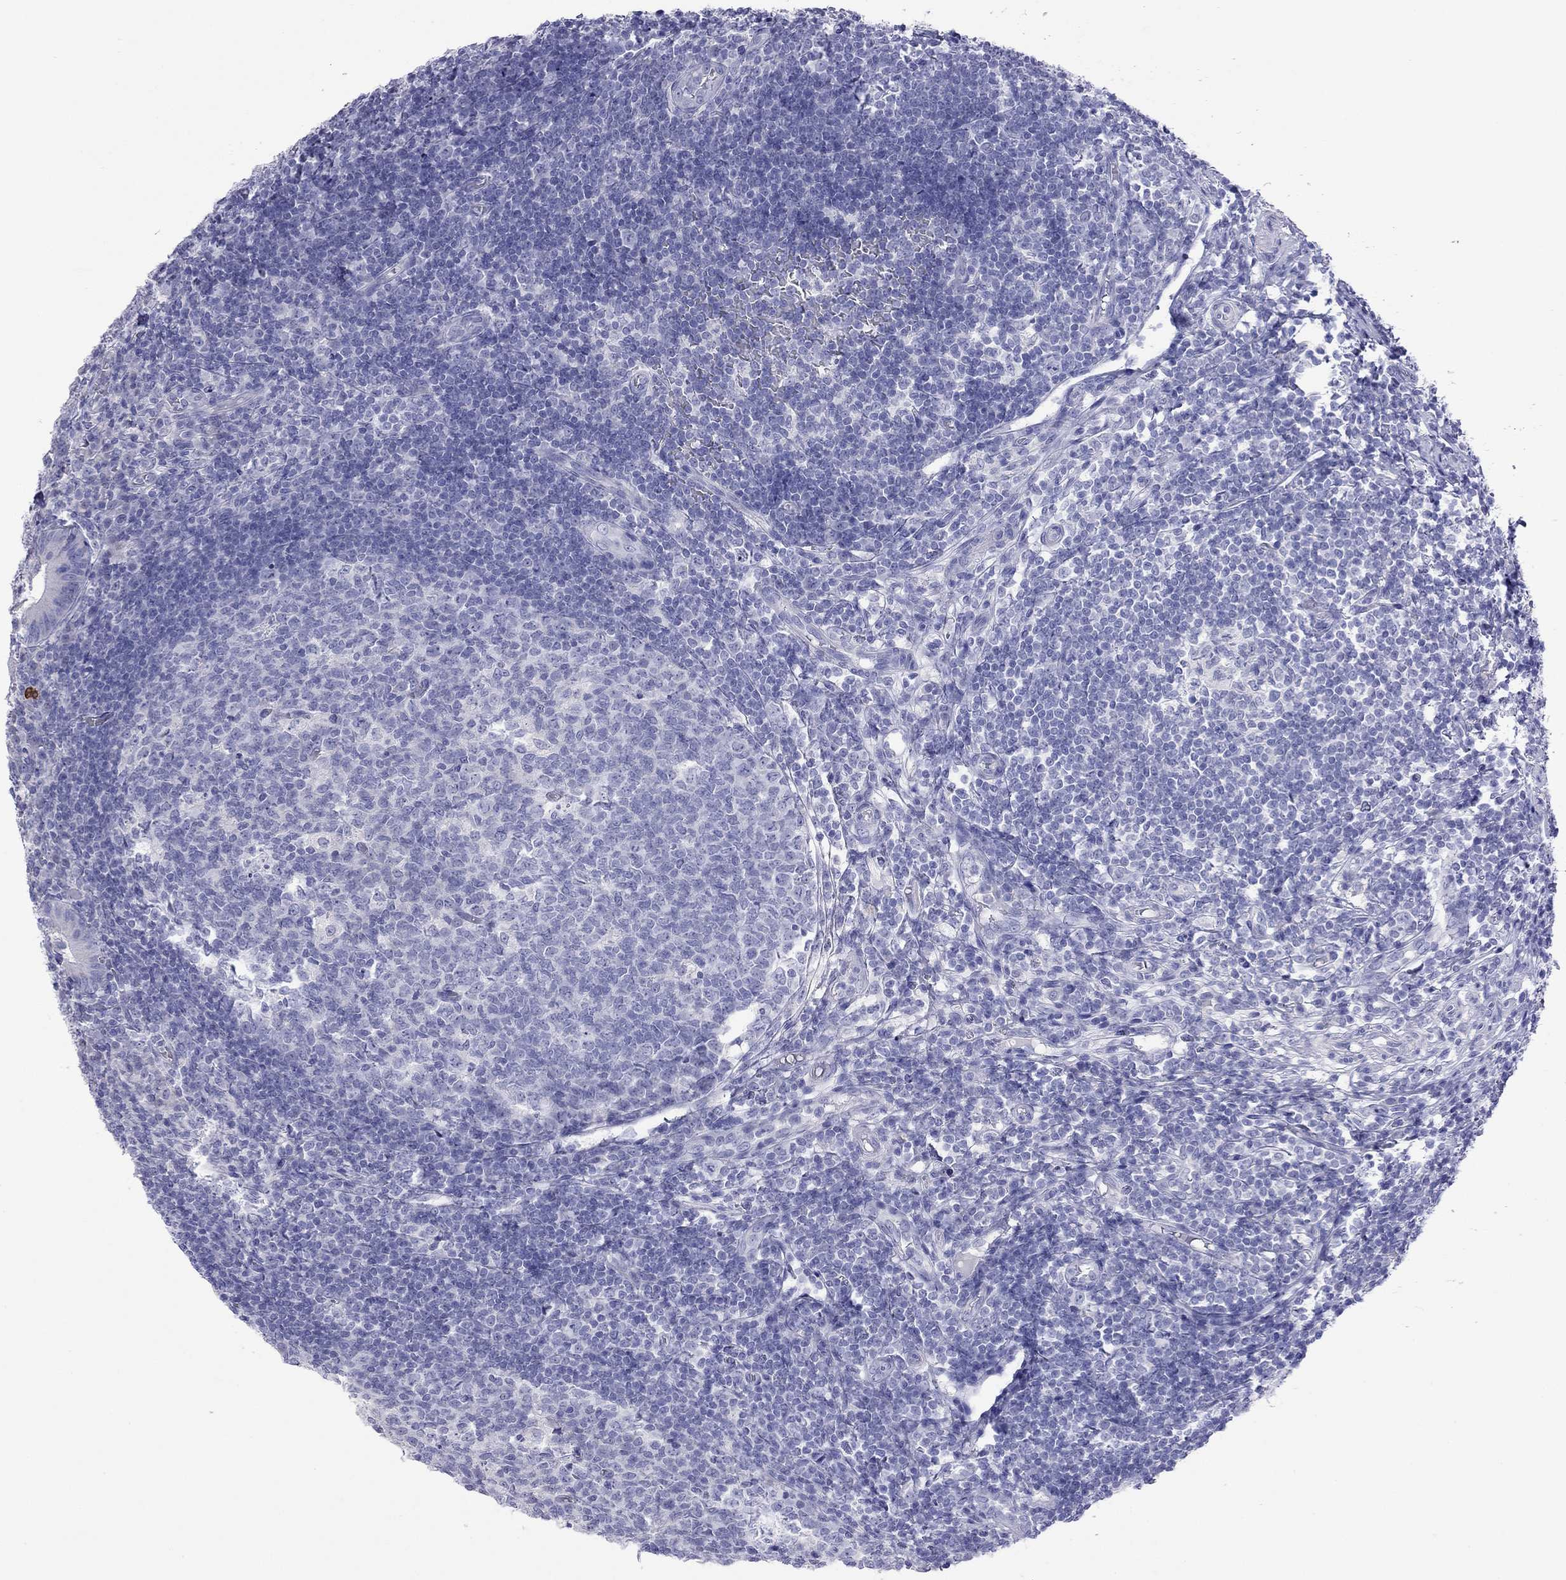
{"staining": {"intensity": "negative", "quantity": "none", "location": "none"}, "tissue": "appendix", "cell_type": "Glandular cells", "image_type": "normal", "snomed": [{"axis": "morphology", "description": "Normal tissue, NOS"}, {"axis": "topography", "description": "Appendix"}], "caption": "There is no significant positivity in glandular cells of appendix. The staining was performed using DAB (3,3'-diaminobenzidine) to visualize the protein expression in brown, while the nuclei were stained in blue with hematoxylin (Magnification: 20x).", "gene": "FIGLA", "patient": {"sex": "male", "age": 18}}